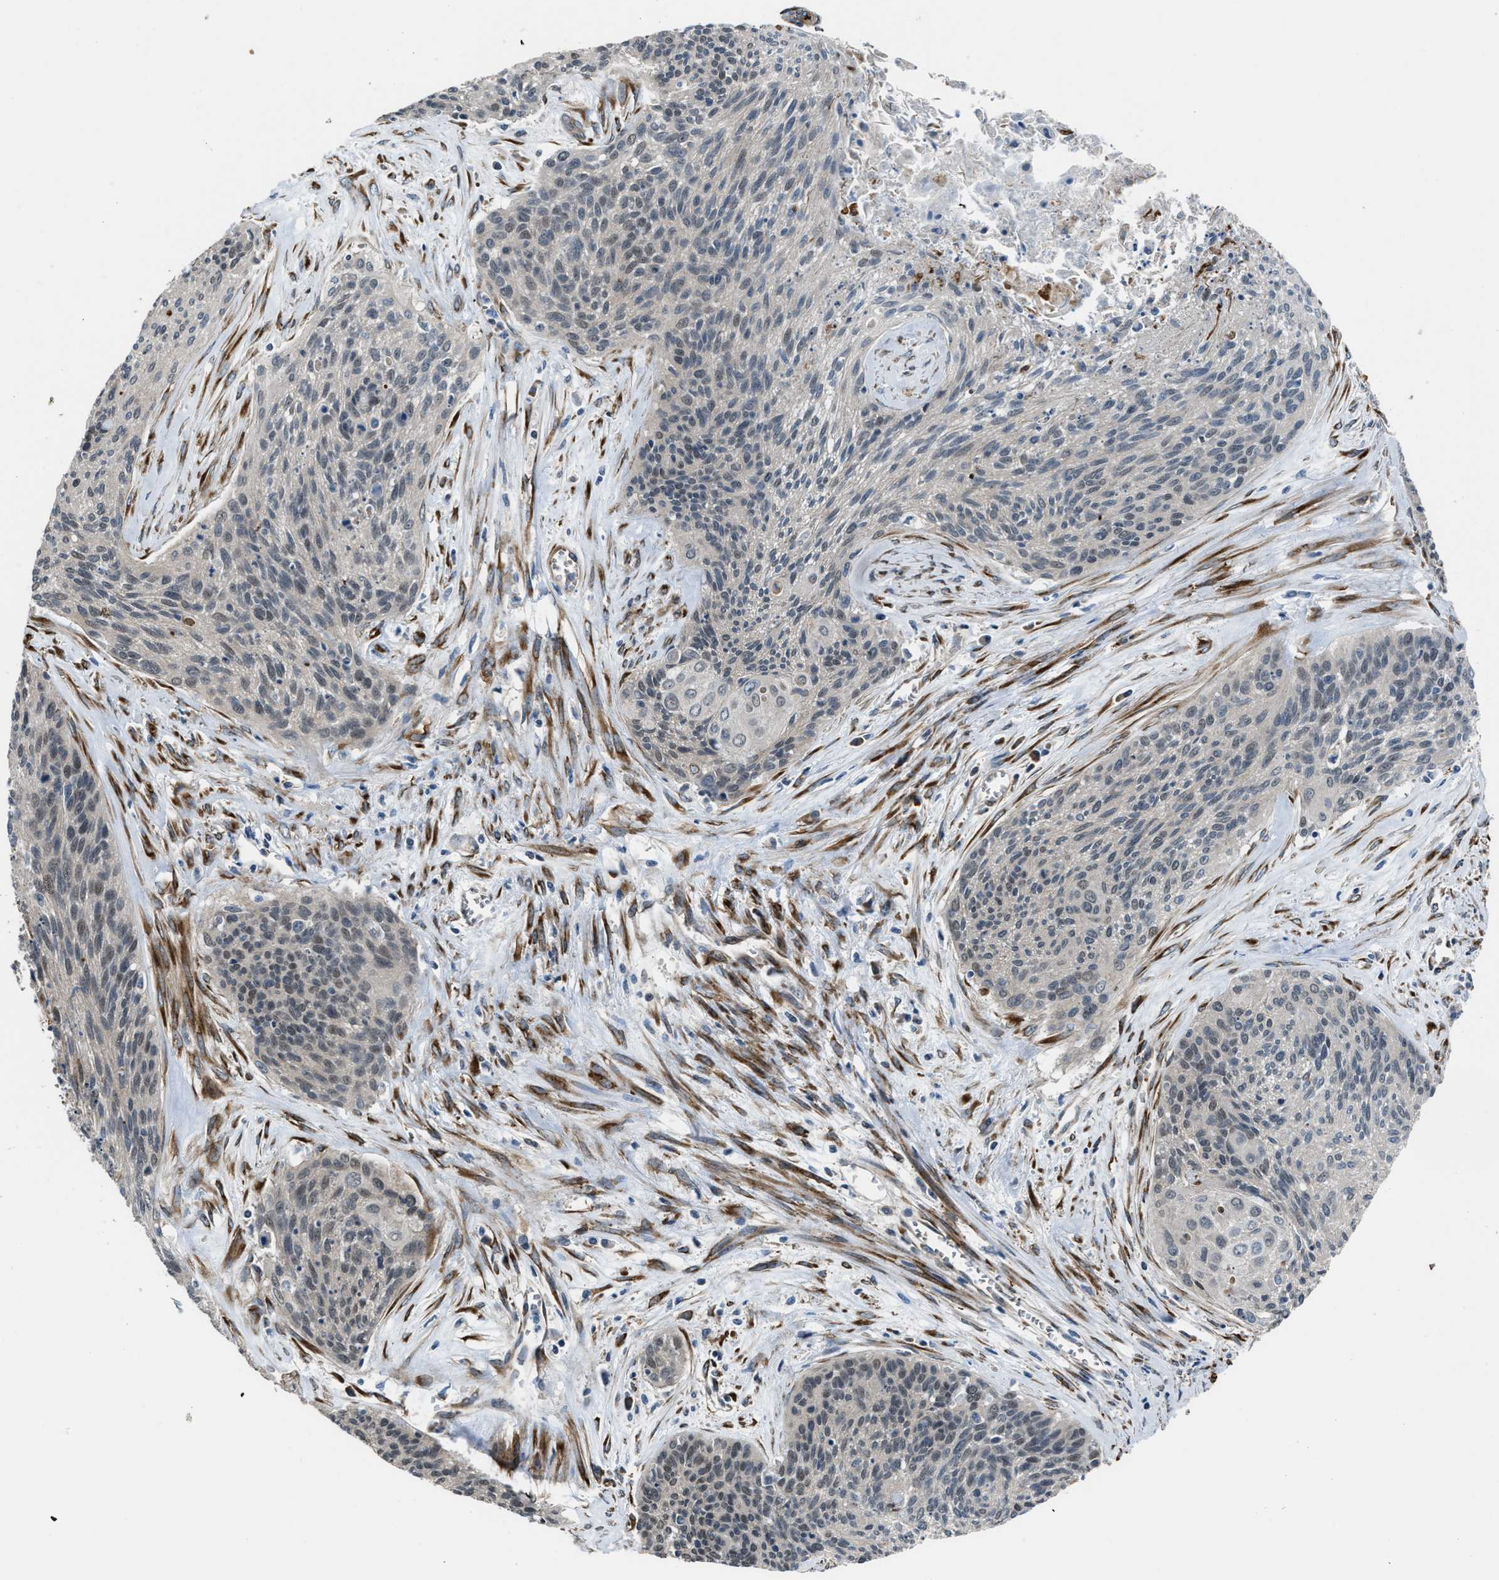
{"staining": {"intensity": "weak", "quantity": "<25%", "location": "nuclear"}, "tissue": "cervical cancer", "cell_type": "Tumor cells", "image_type": "cancer", "snomed": [{"axis": "morphology", "description": "Squamous cell carcinoma, NOS"}, {"axis": "topography", "description": "Cervix"}], "caption": "There is no significant expression in tumor cells of cervical cancer (squamous cell carcinoma). The staining is performed using DAB (3,3'-diaminobenzidine) brown chromogen with nuclei counter-stained in using hematoxylin.", "gene": "SELENOM", "patient": {"sex": "female", "age": 55}}